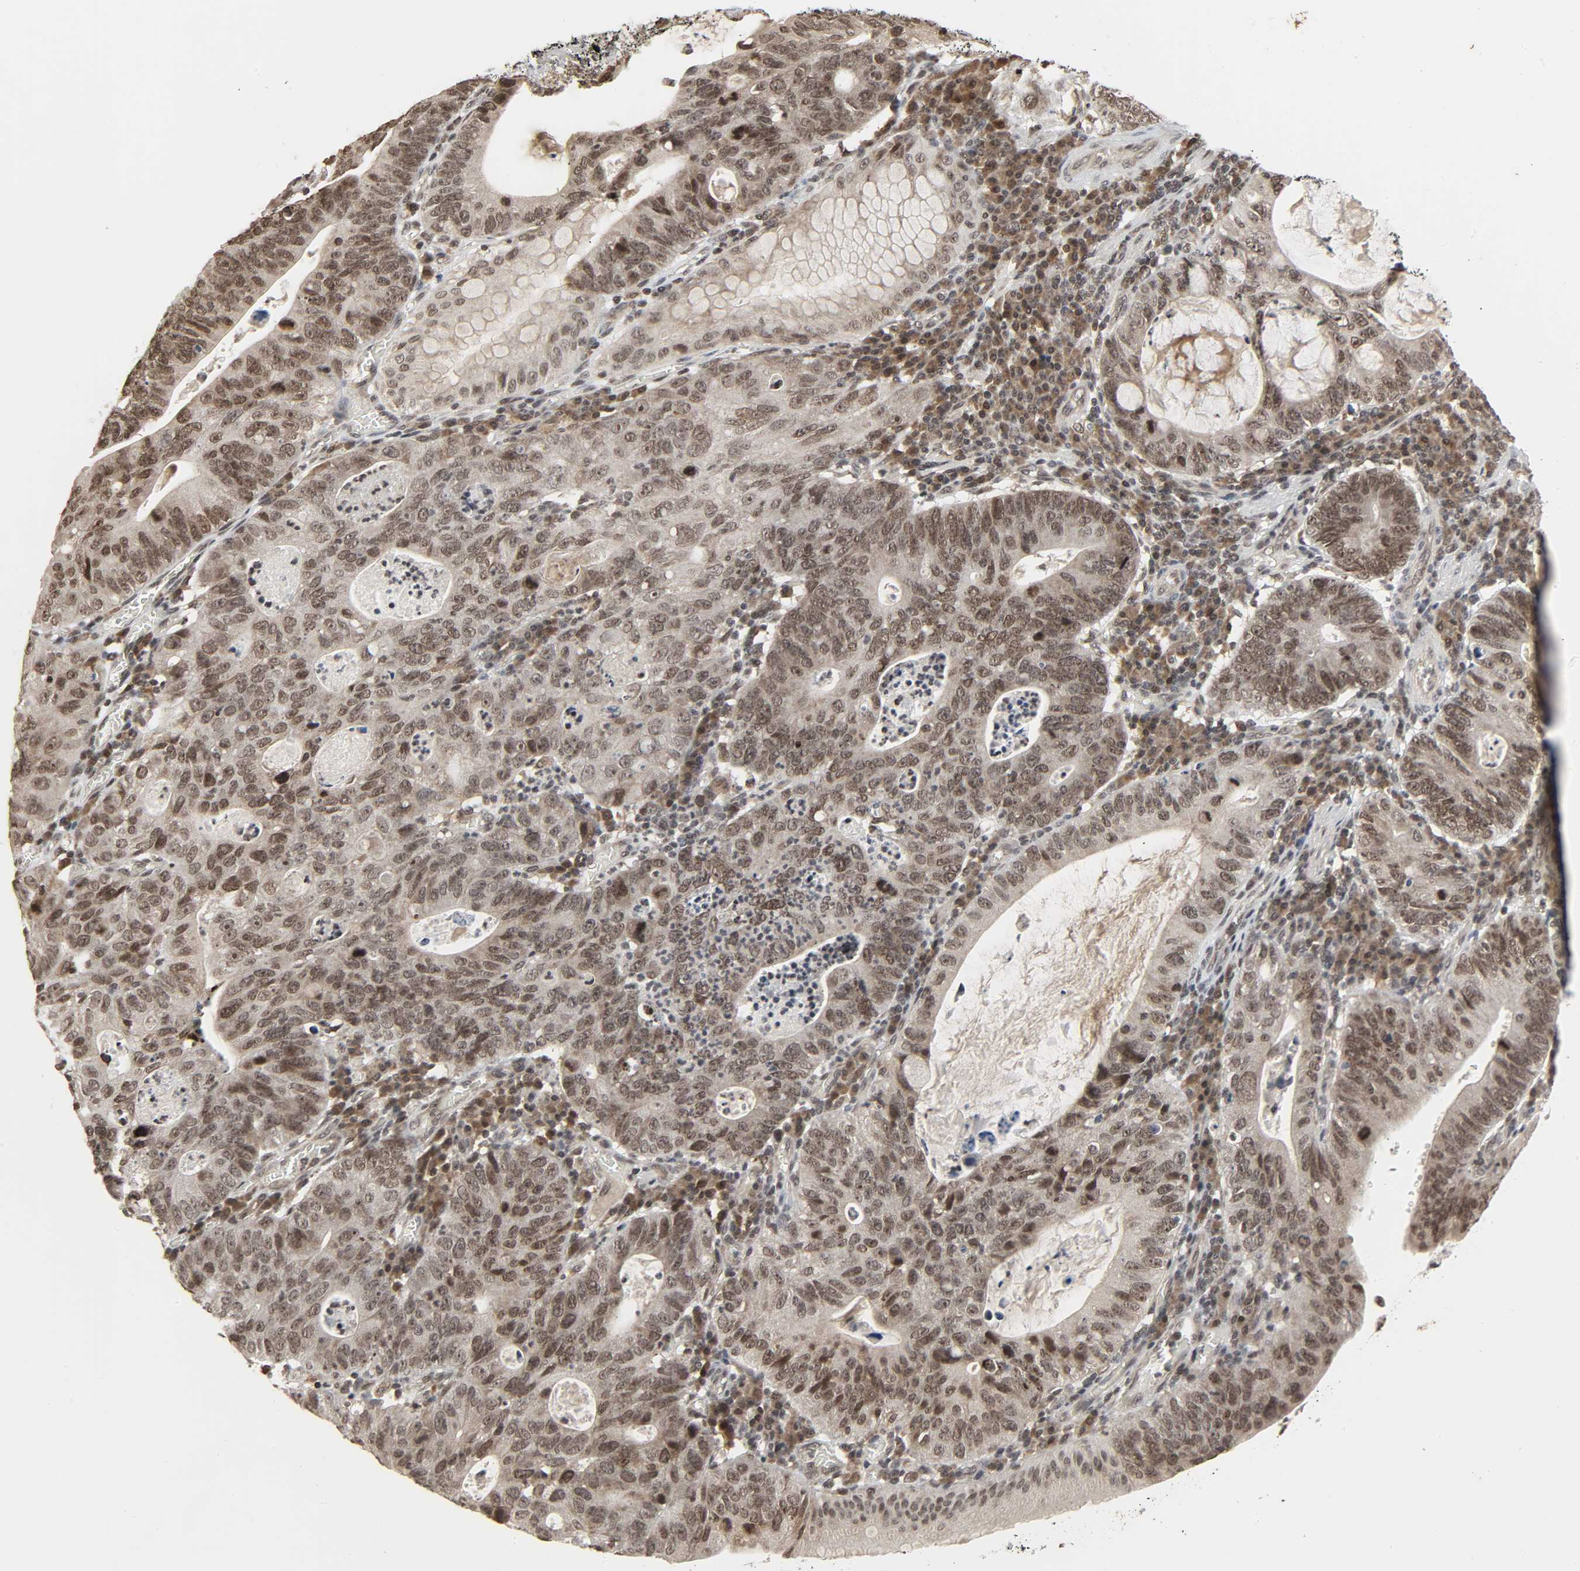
{"staining": {"intensity": "moderate", "quantity": ">75%", "location": "nuclear"}, "tissue": "stomach cancer", "cell_type": "Tumor cells", "image_type": "cancer", "snomed": [{"axis": "morphology", "description": "Adenocarcinoma, NOS"}, {"axis": "topography", "description": "Stomach"}], "caption": "IHC photomicrograph of neoplastic tissue: stomach adenocarcinoma stained using immunohistochemistry (IHC) shows medium levels of moderate protein expression localized specifically in the nuclear of tumor cells, appearing as a nuclear brown color.", "gene": "XRCC1", "patient": {"sex": "male", "age": 59}}